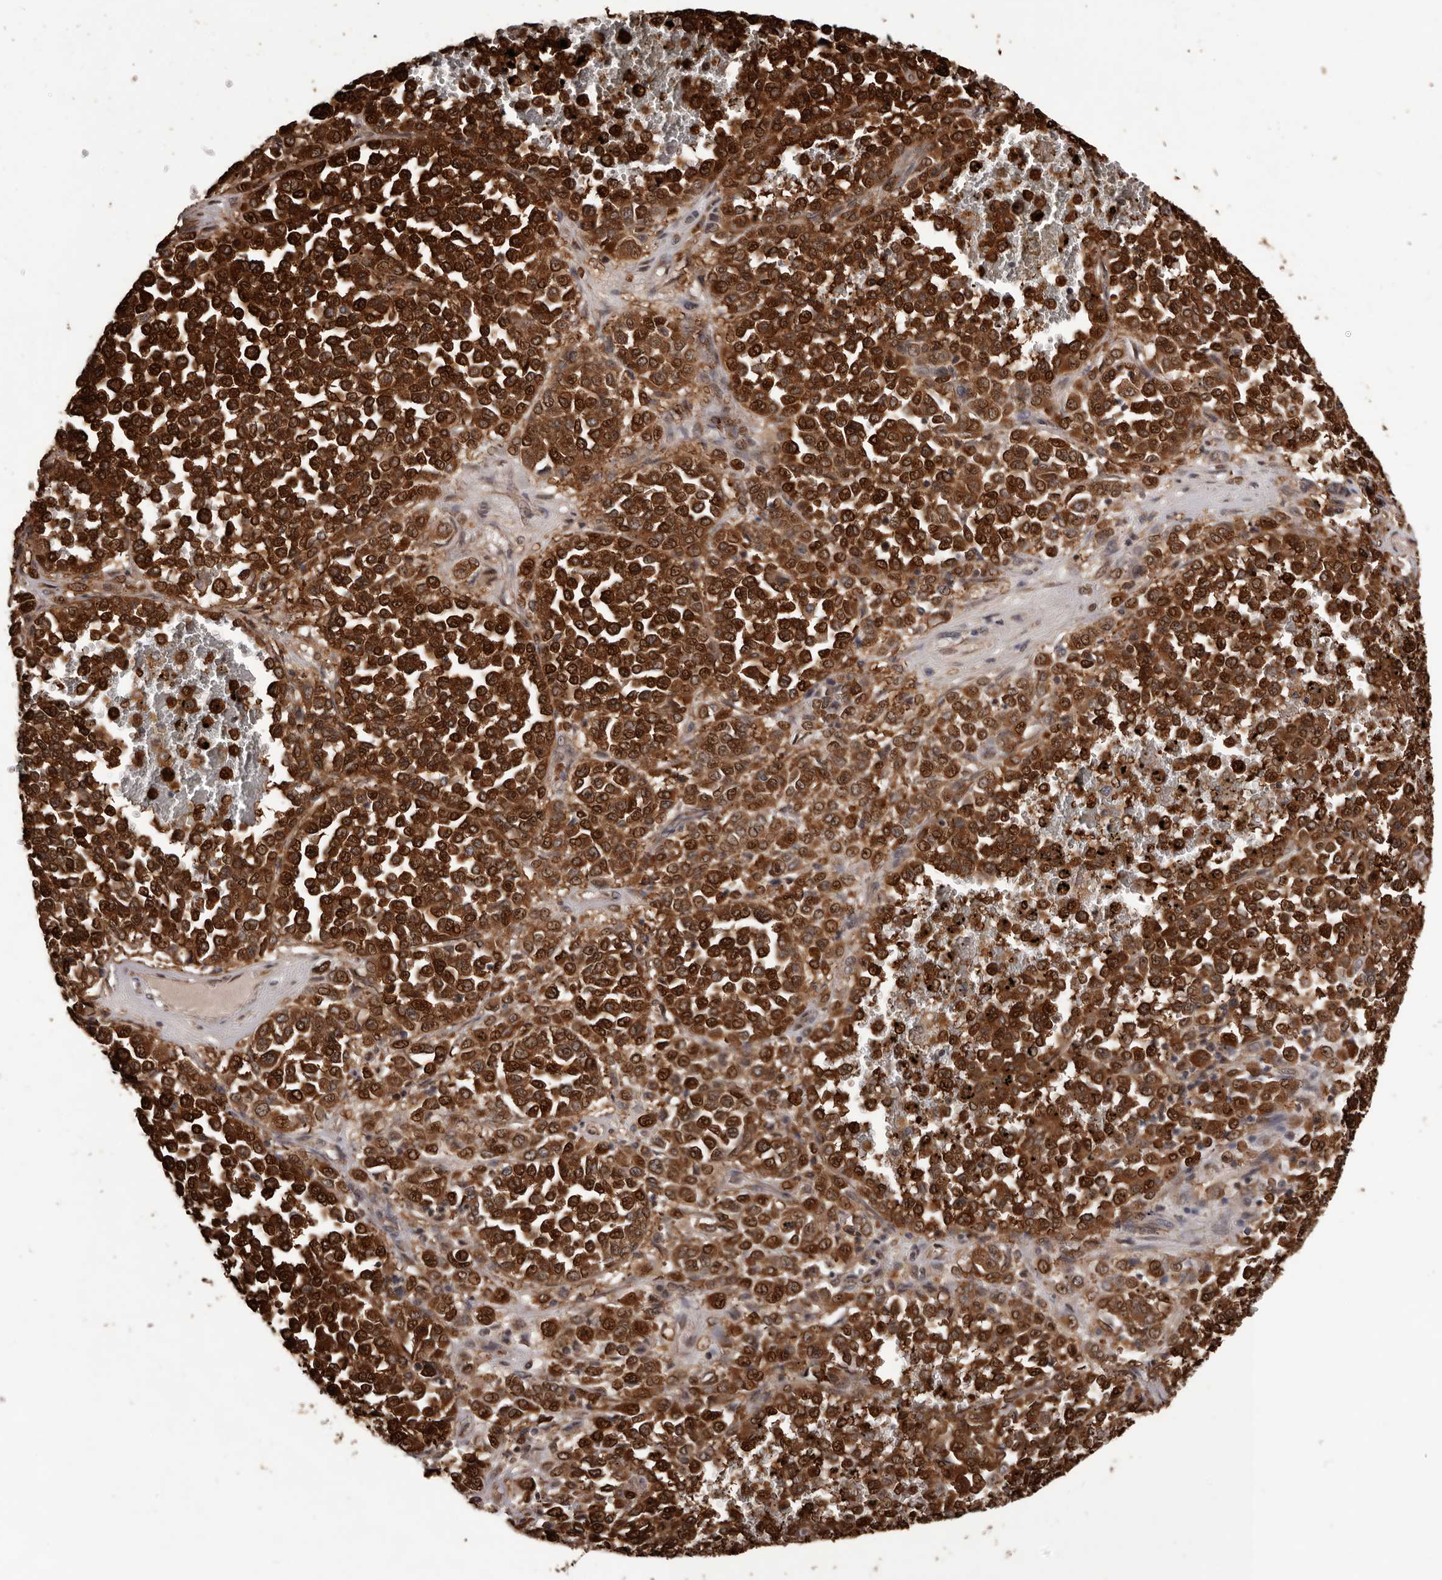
{"staining": {"intensity": "strong", "quantity": ">75%", "location": "cytoplasmic/membranous,nuclear"}, "tissue": "melanoma", "cell_type": "Tumor cells", "image_type": "cancer", "snomed": [{"axis": "morphology", "description": "Malignant melanoma, Metastatic site"}, {"axis": "topography", "description": "Pancreas"}], "caption": "An immunohistochemistry micrograph of neoplastic tissue is shown. Protein staining in brown highlights strong cytoplasmic/membranous and nuclear positivity in malignant melanoma (metastatic site) within tumor cells.", "gene": "GADD45B", "patient": {"sex": "female", "age": 30}}